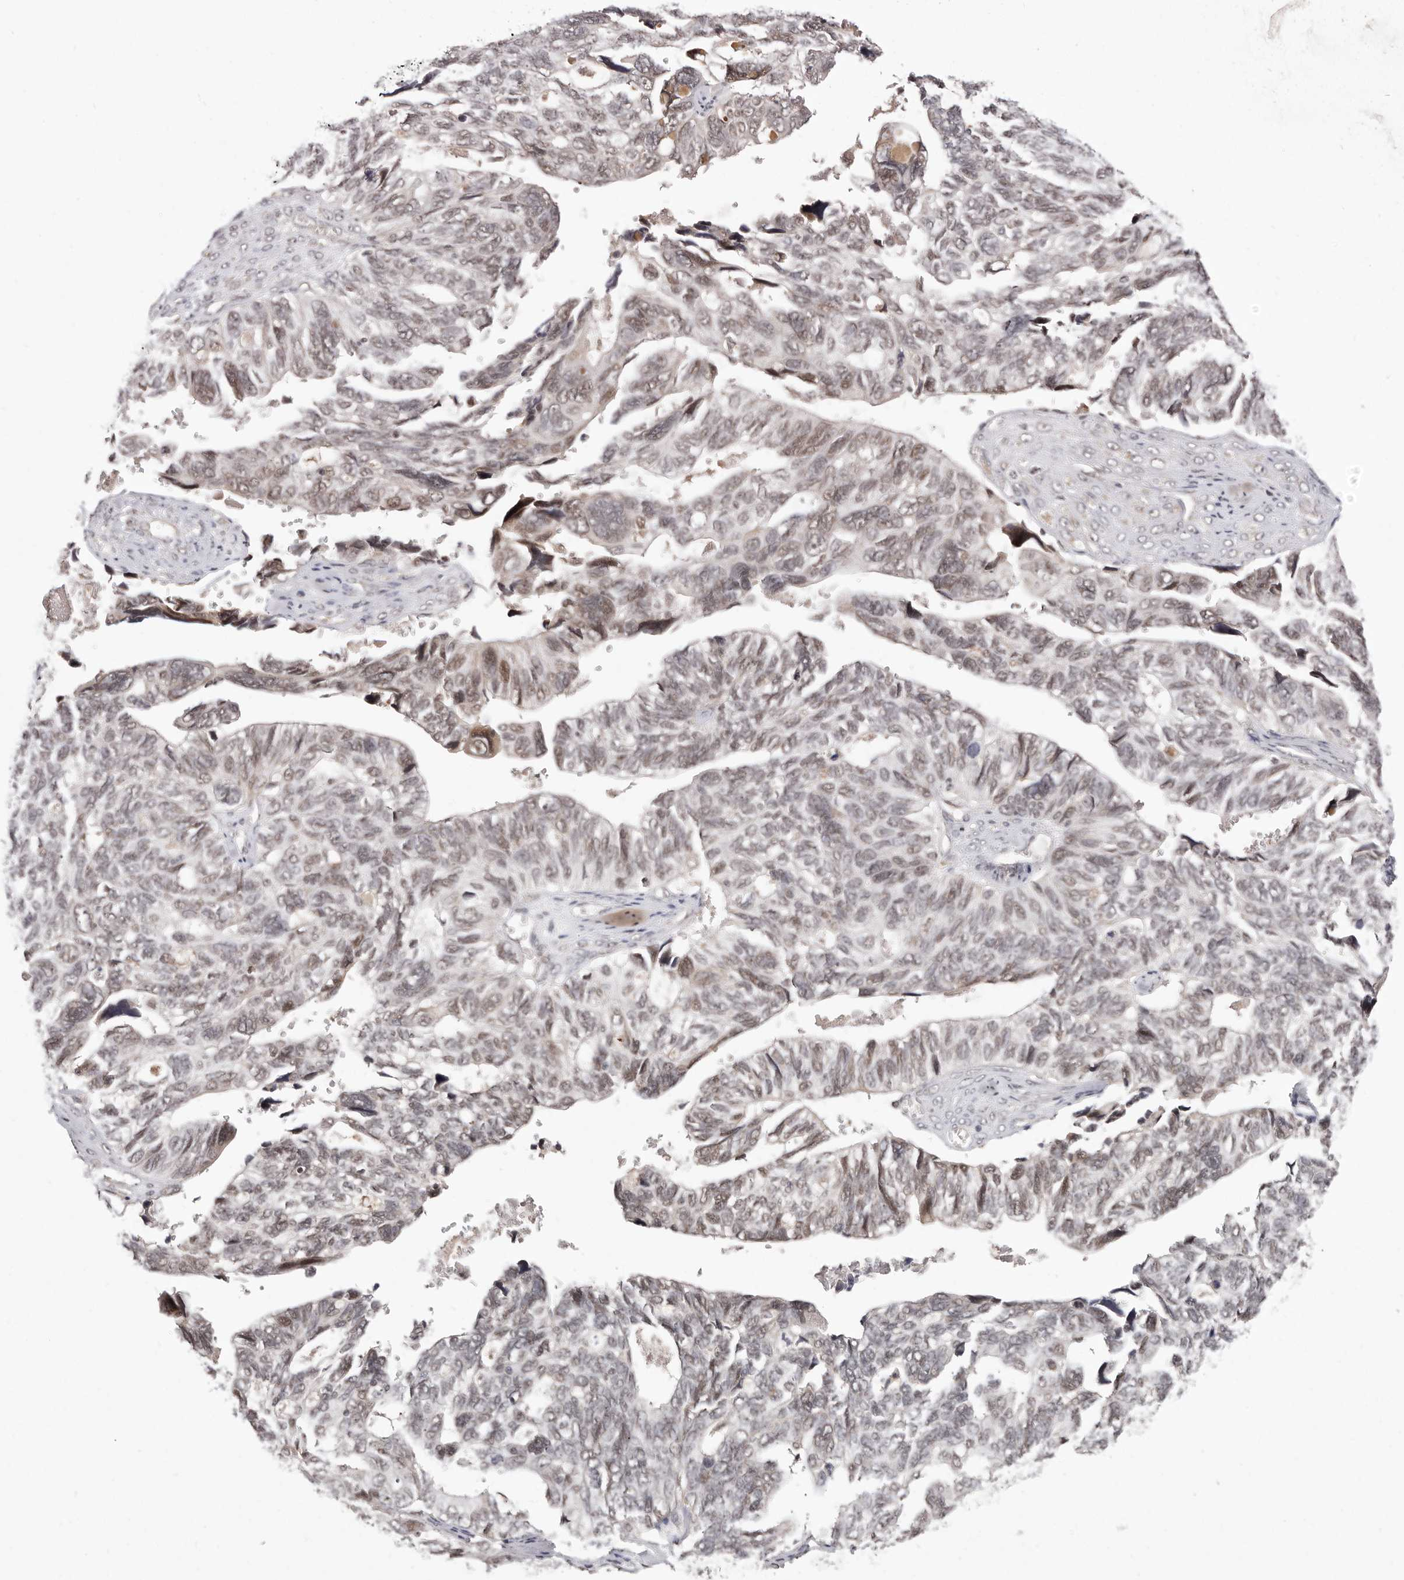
{"staining": {"intensity": "weak", "quantity": "25%-75%", "location": "nuclear"}, "tissue": "ovarian cancer", "cell_type": "Tumor cells", "image_type": "cancer", "snomed": [{"axis": "morphology", "description": "Cystadenocarcinoma, serous, NOS"}, {"axis": "topography", "description": "Ovary"}], "caption": "An immunohistochemistry histopathology image of tumor tissue is shown. Protein staining in brown highlights weak nuclear positivity in ovarian cancer within tumor cells.", "gene": "MED8", "patient": {"sex": "female", "age": 79}}